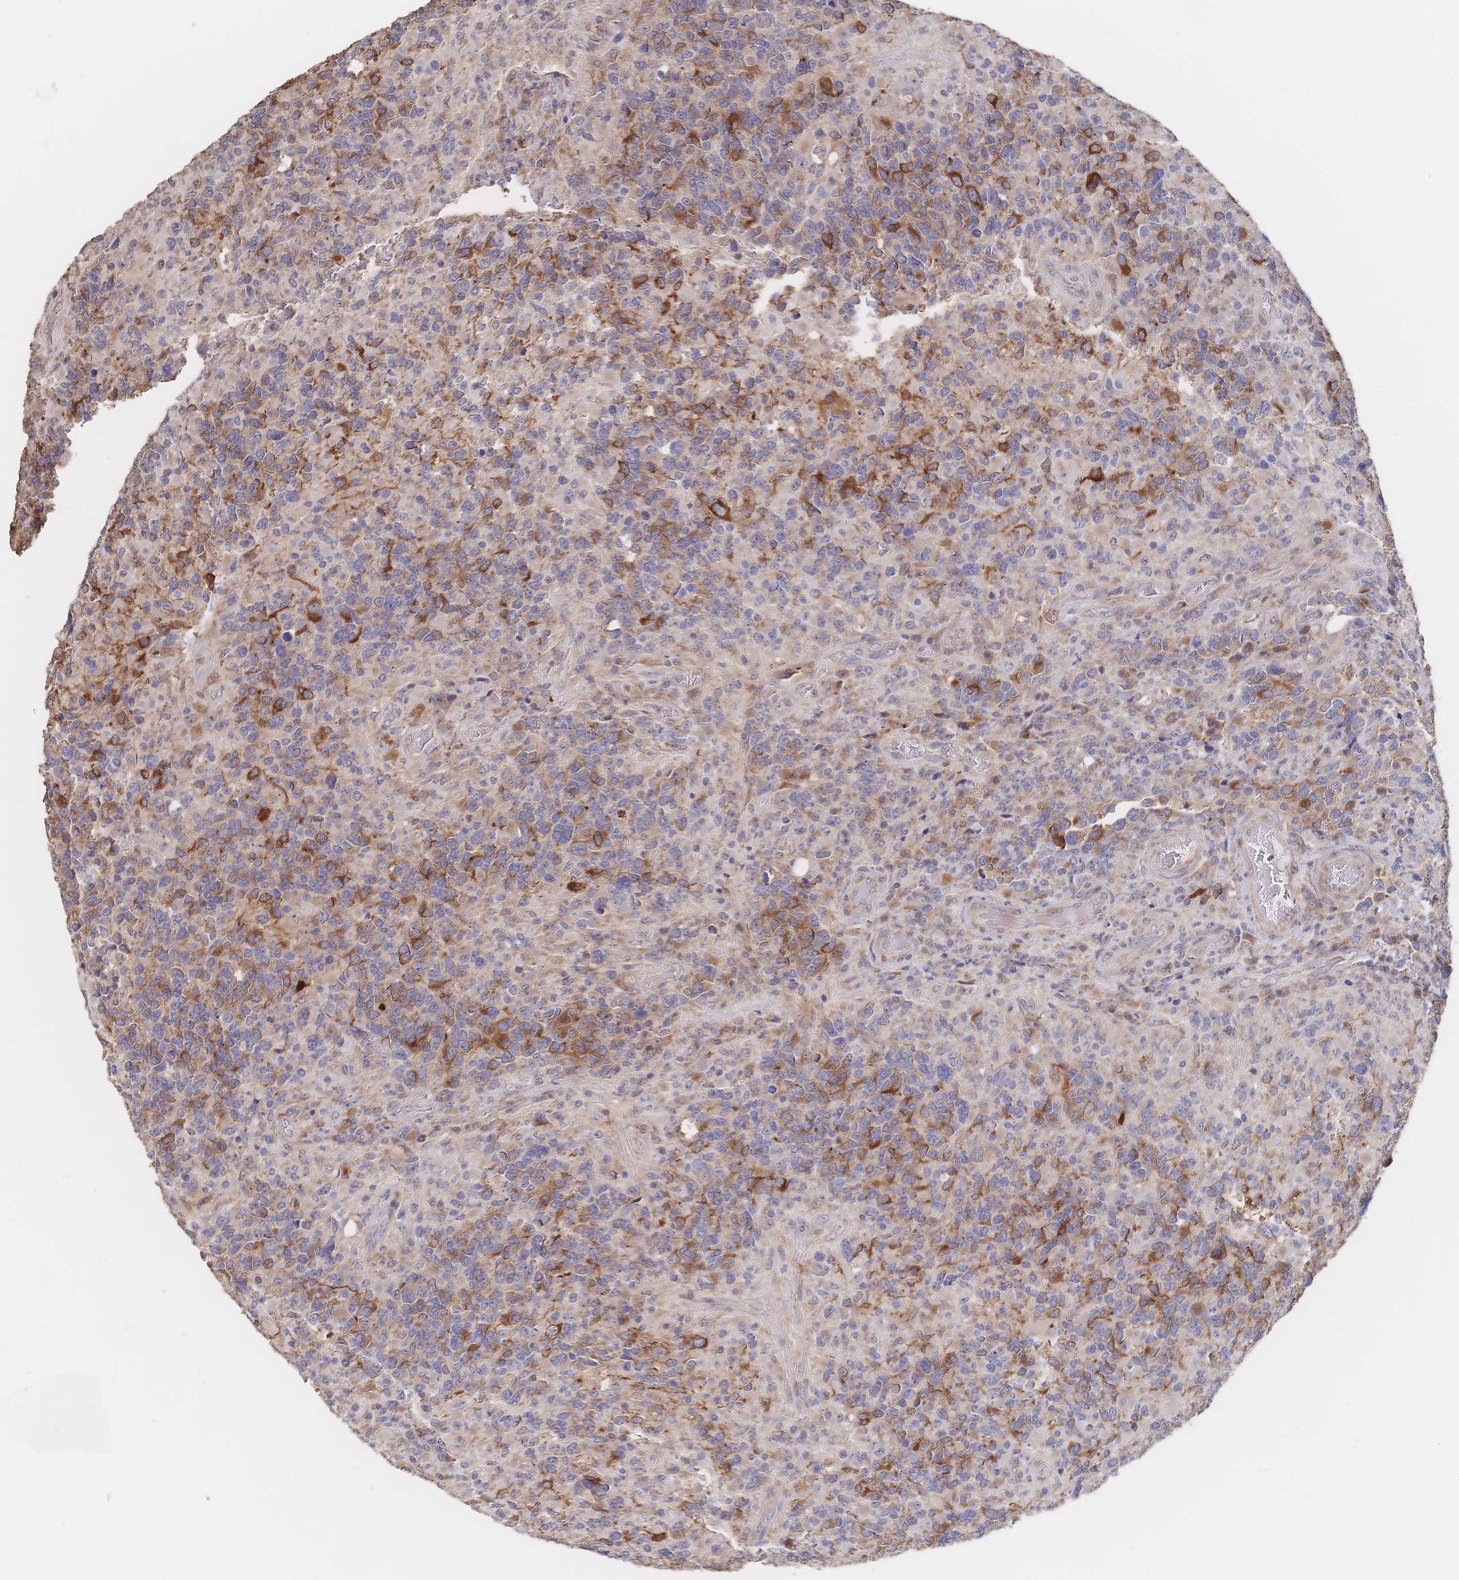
{"staining": {"intensity": "moderate", "quantity": "25%-75%", "location": "cytoplasmic/membranous"}, "tissue": "glioma", "cell_type": "Tumor cells", "image_type": "cancer", "snomed": [{"axis": "morphology", "description": "Glioma, malignant, High grade"}, {"axis": "topography", "description": "Brain"}], "caption": "Glioma stained for a protein shows moderate cytoplasmic/membranous positivity in tumor cells. The protein of interest is stained brown, and the nuclei are stained in blue (DAB IHC with brightfield microscopy, high magnification).", "gene": "DNAJA4", "patient": {"sex": "female", "age": 40}}